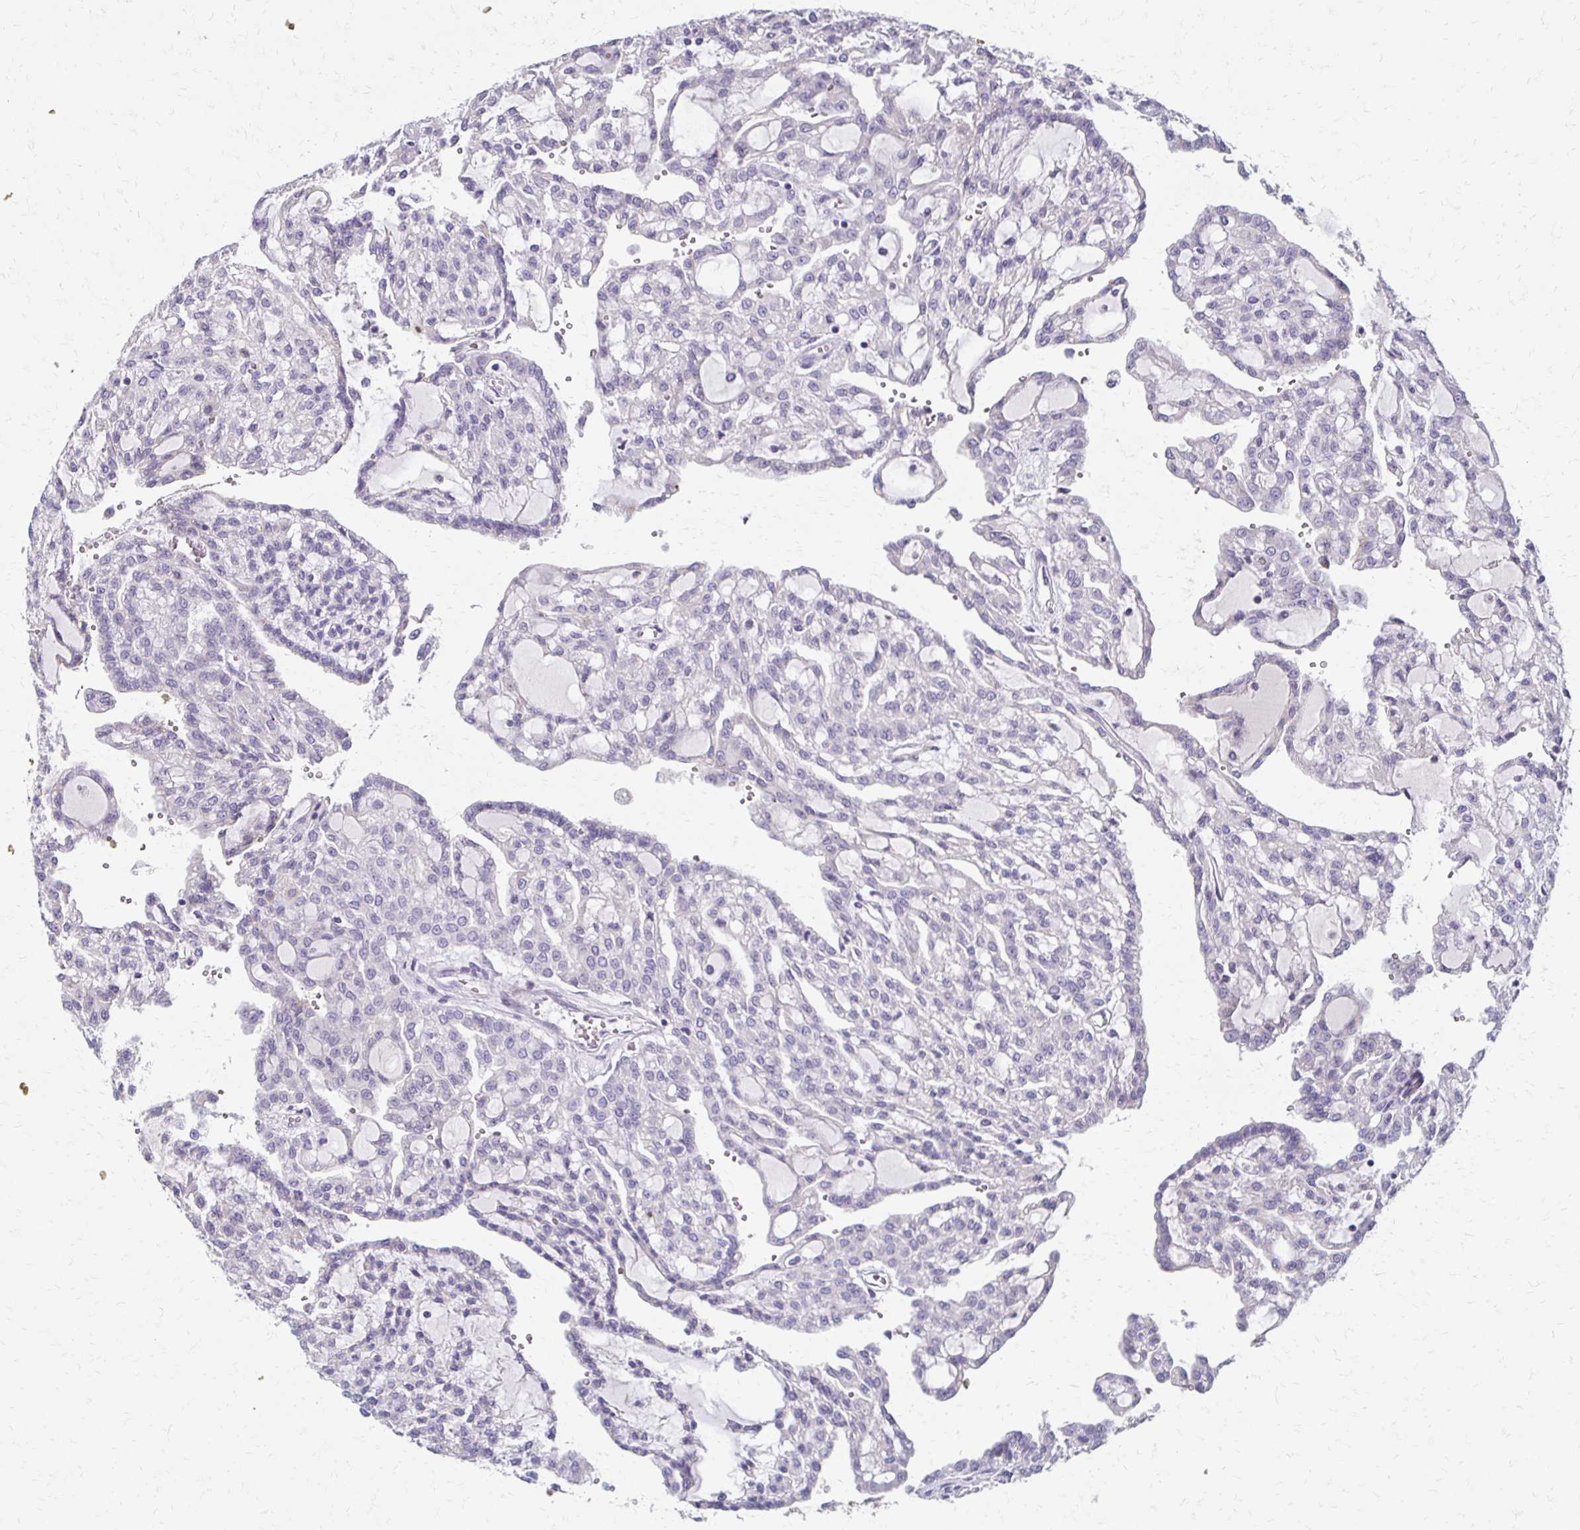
{"staining": {"intensity": "negative", "quantity": "none", "location": "none"}, "tissue": "renal cancer", "cell_type": "Tumor cells", "image_type": "cancer", "snomed": [{"axis": "morphology", "description": "Adenocarcinoma, NOS"}, {"axis": "topography", "description": "Kidney"}], "caption": "Renal cancer (adenocarcinoma) was stained to show a protein in brown. There is no significant expression in tumor cells. (Immunohistochemistry (ihc), brightfield microscopy, high magnification).", "gene": "BBS12", "patient": {"sex": "male", "age": 63}}